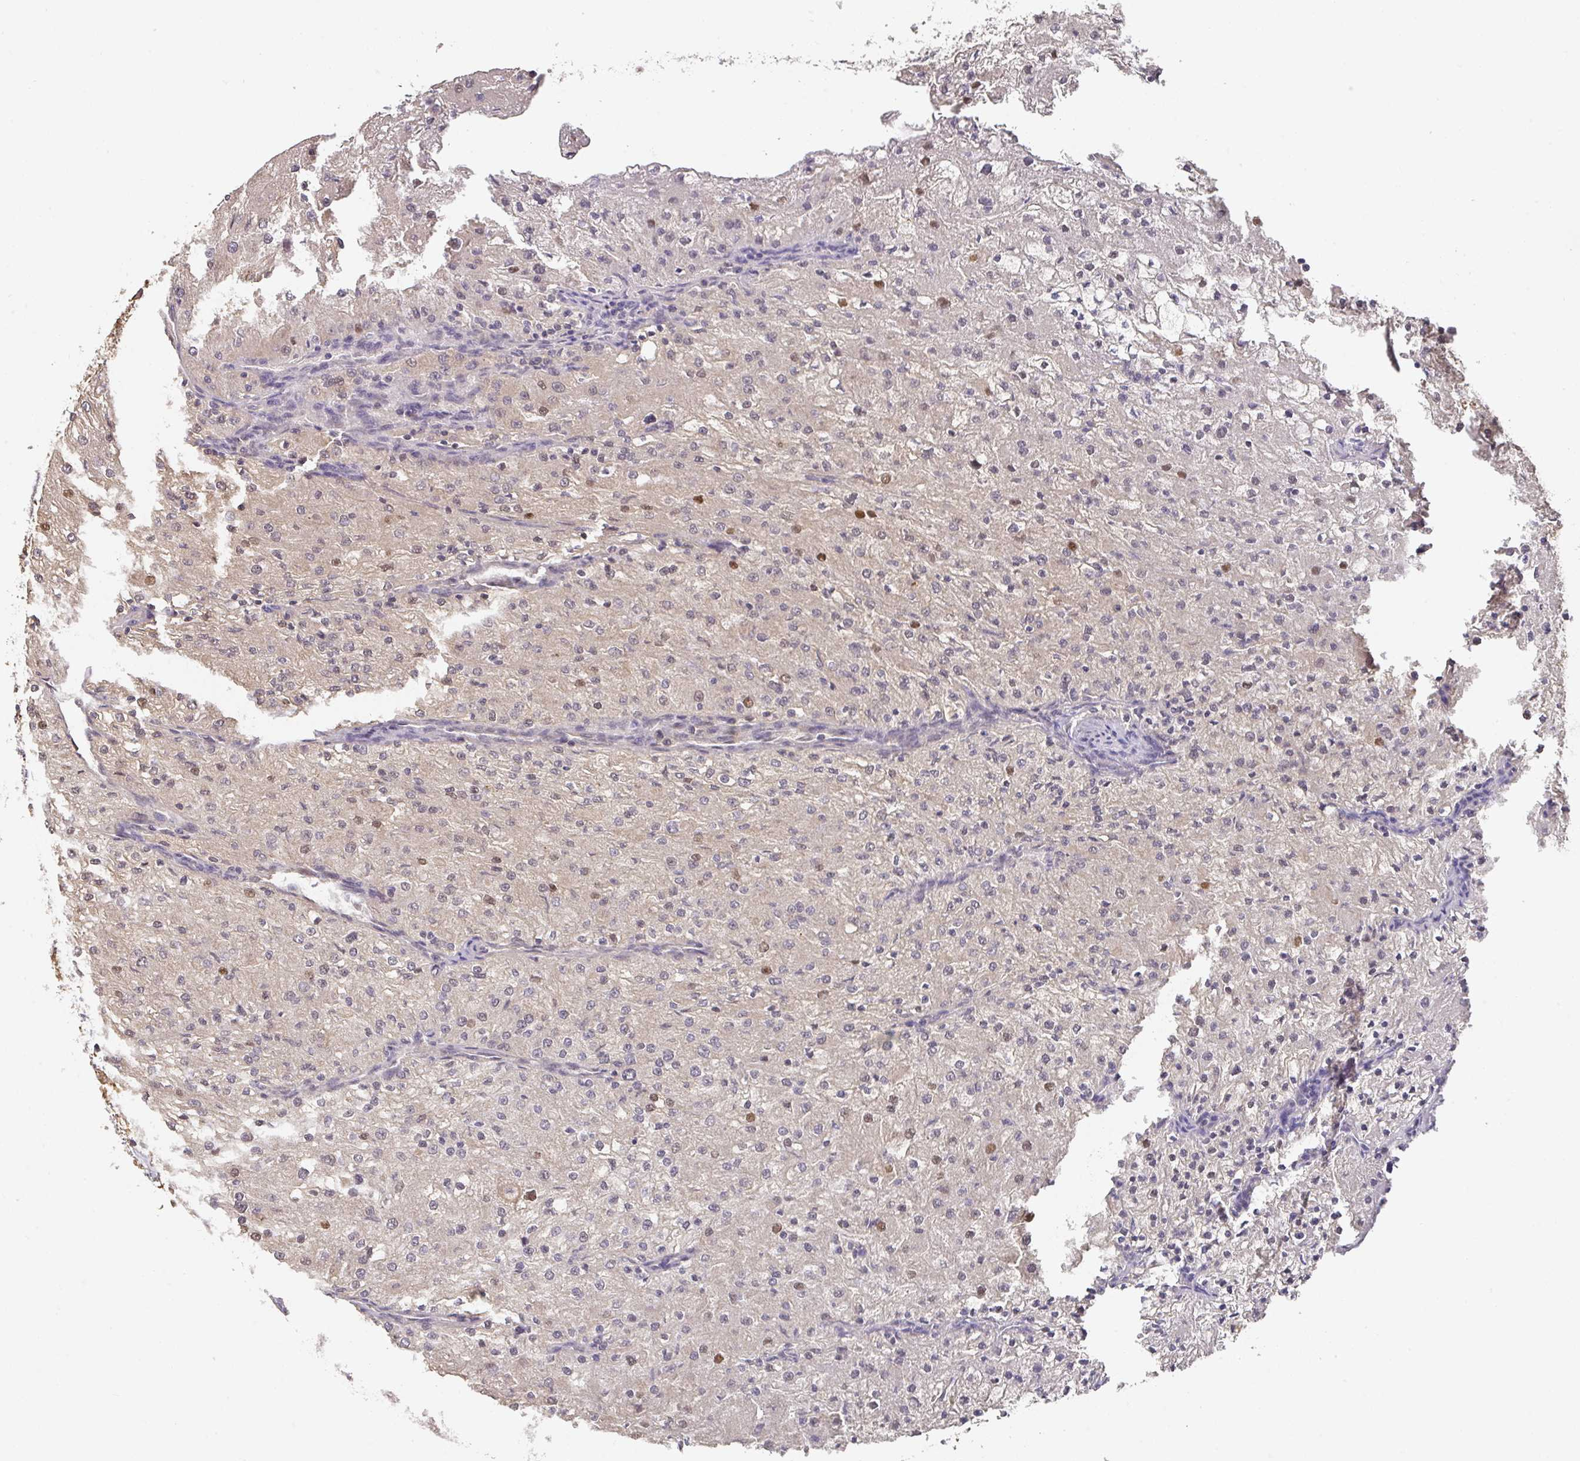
{"staining": {"intensity": "weak", "quantity": "25%-75%", "location": "cytoplasmic/membranous,nuclear"}, "tissue": "renal cancer", "cell_type": "Tumor cells", "image_type": "cancer", "snomed": [{"axis": "morphology", "description": "Adenocarcinoma, NOS"}, {"axis": "topography", "description": "Kidney"}], "caption": "Tumor cells reveal low levels of weak cytoplasmic/membranous and nuclear expression in approximately 25%-75% of cells in human renal cancer (adenocarcinoma).", "gene": "FOXN4", "patient": {"sex": "female", "age": 74}}